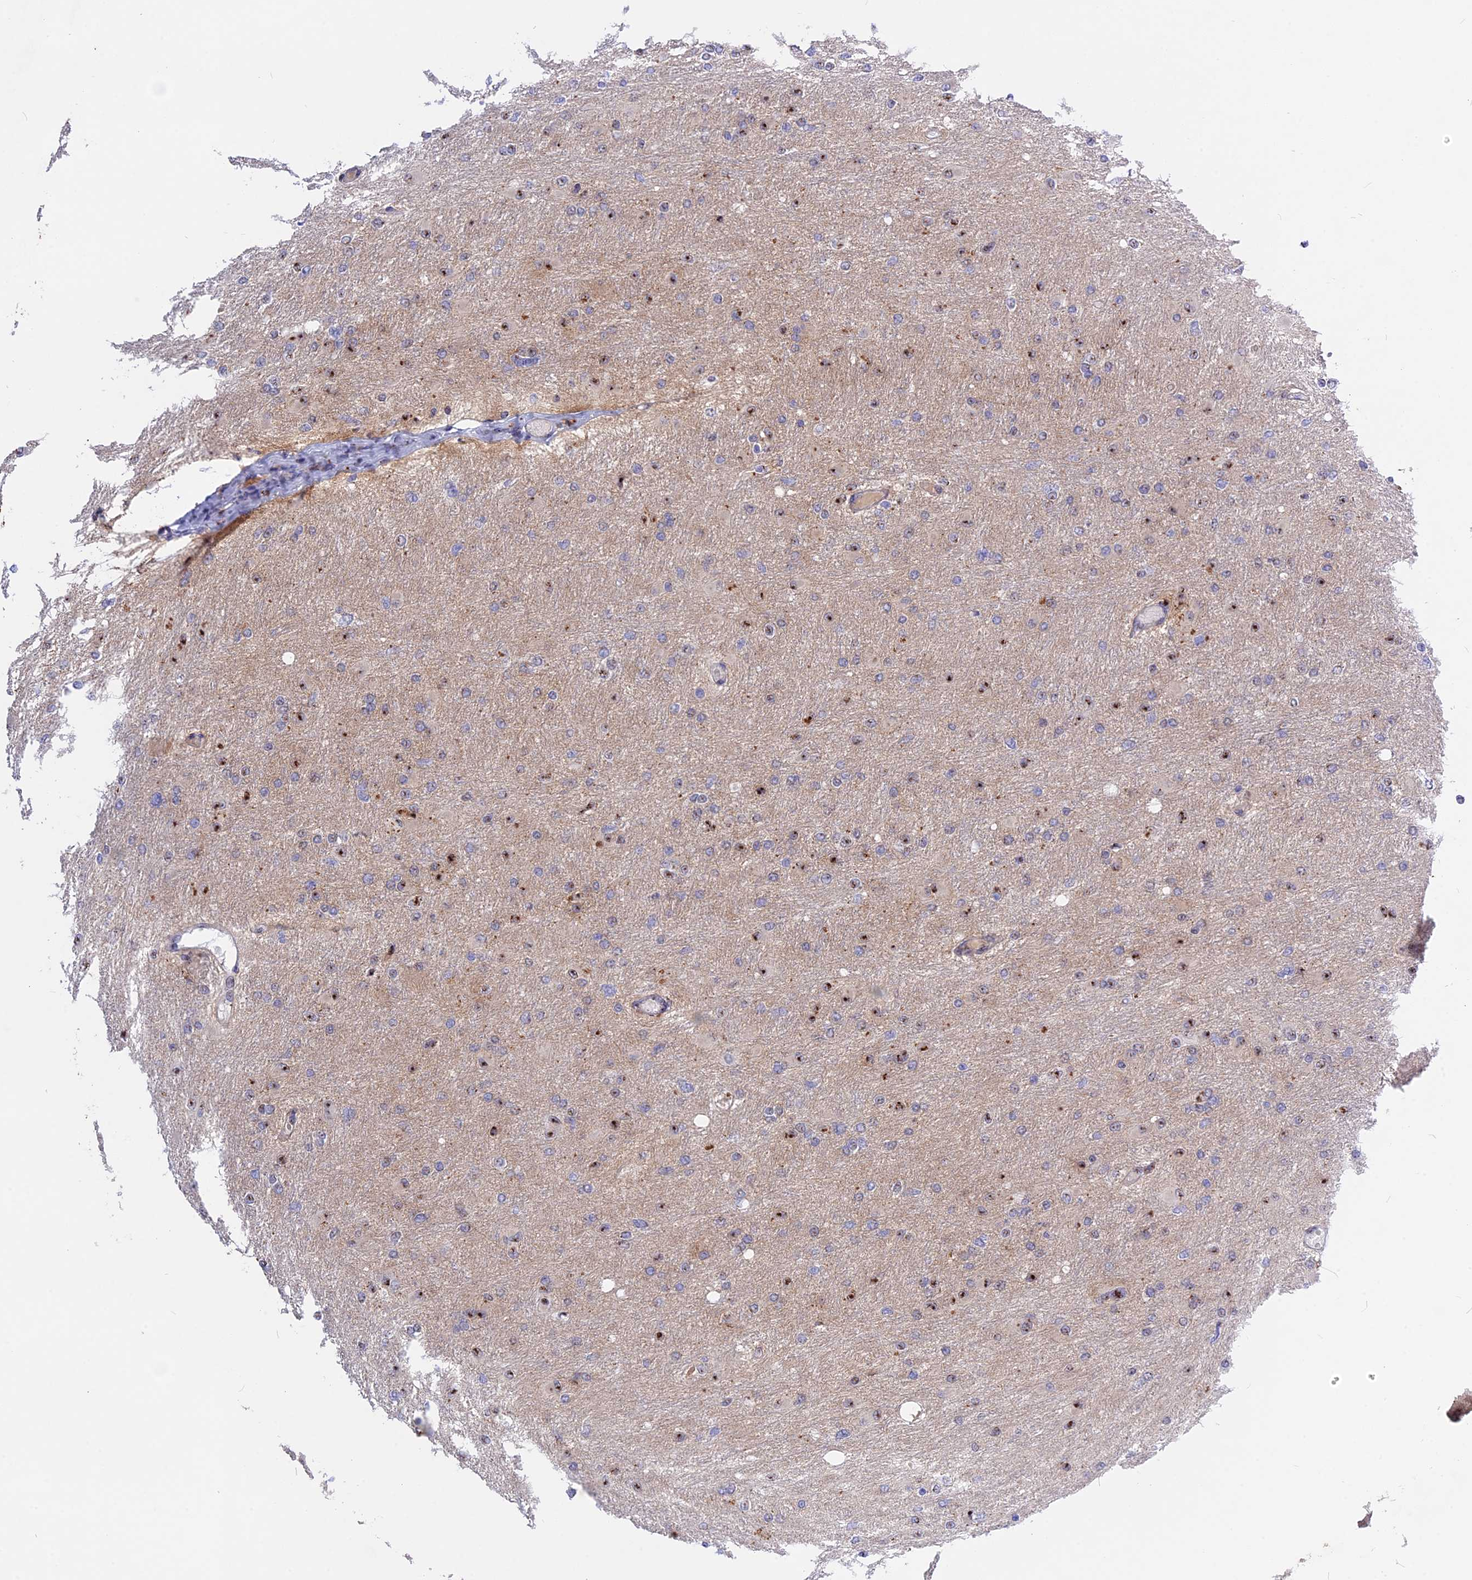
{"staining": {"intensity": "moderate", "quantity": "<25%", "location": "cytoplasmic/membranous"}, "tissue": "glioma", "cell_type": "Tumor cells", "image_type": "cancer", "snomed": [{"axis": "morphology", "description": "Glioma, malignant, High grade"}, {"axis": "topography", "description": "Cerebral cortex"}], "caption": "Human glioma stained with a brown dye displays moderate cytoplasmic/membranous positive positivity in approximately <25% of tumor cells.", "gene": "GK5", "patient": {"sex": "female", "age": 36}}